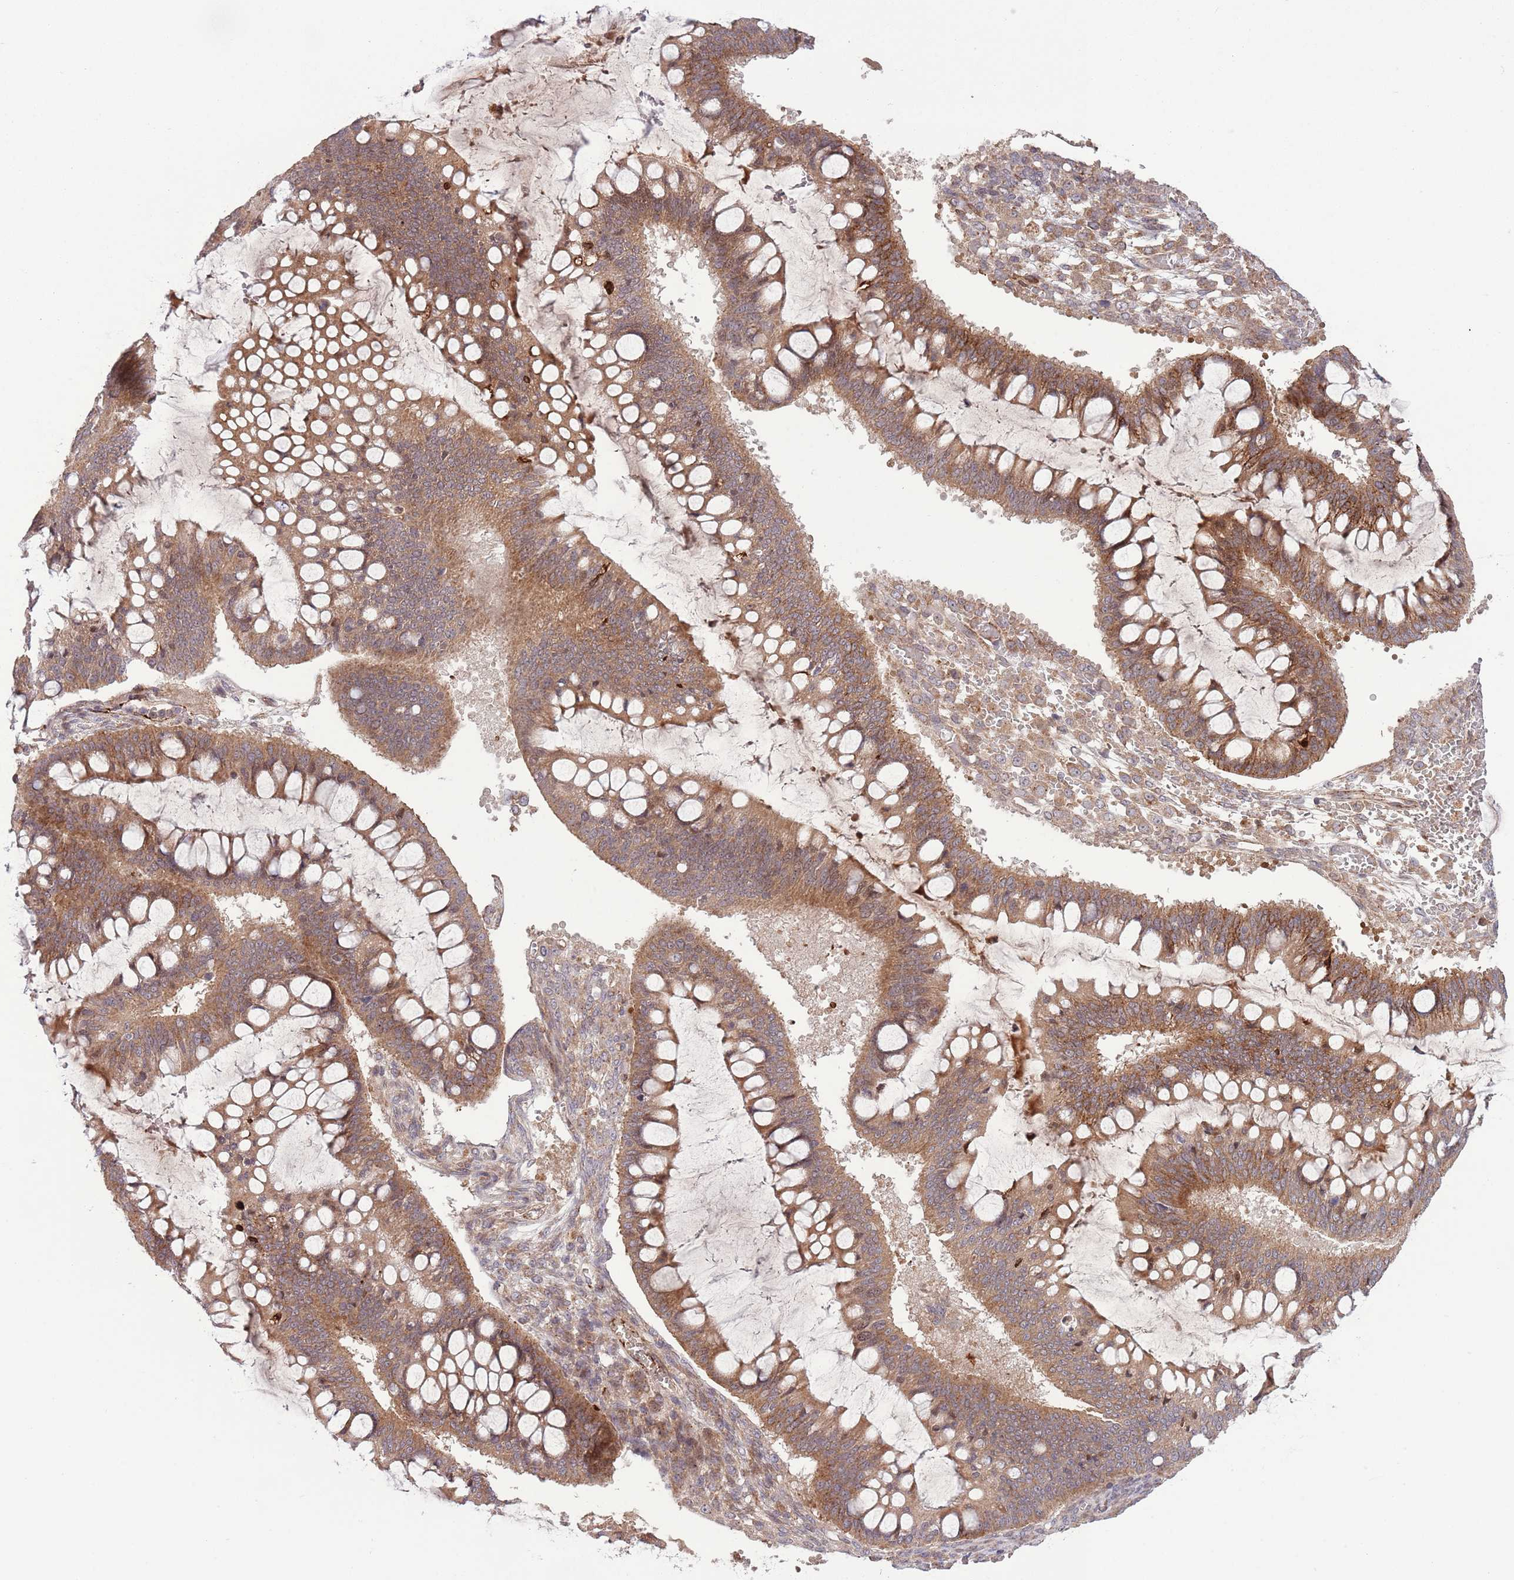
{"staining": {"intensity": "moderate", "quantity": ">75%", "location": "cytoplasmic/membranous"}, "tissue": "ovarian cancer", "cell_type": "Tumor cells", "image_type": "cancer", "snomed": [{"axis": "morphology", "description": "Cystadenocarcinoma, mucinous, NOS"}, {"axis": "topography", "description": "Ovary"}], "caption": "Mucinous cystadenocarcinoma (ovarian) stained for a protein exhibits moderate cytoplasmic/membranous positivity in tumor cells. Nuclei are stained in blue.", "gene": "DPP10", "patient": {"sex": "female", "age": 73}}